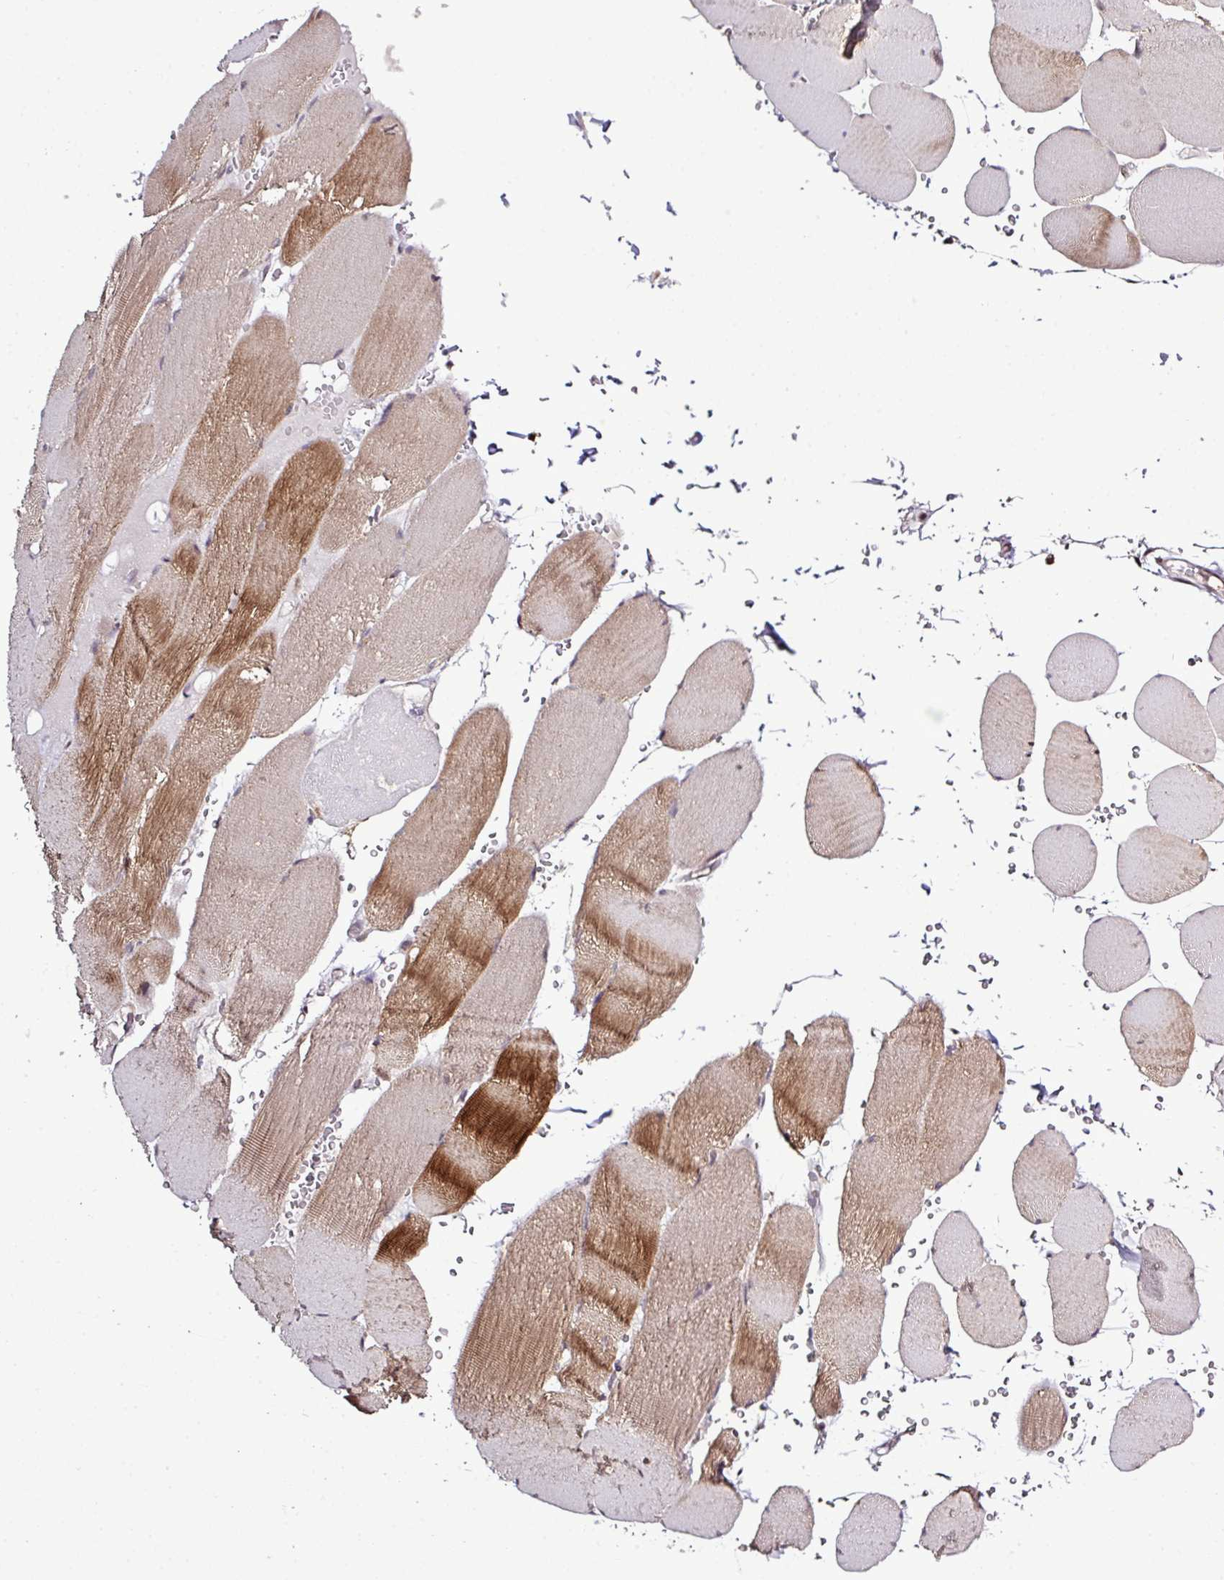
{"staining": {"intensity": "moderate", "quantity": "25%-75%", "location": "cytoplasmic/membranous"}, "tissue": "skeletal muscle", "cell_type": "Myocytes", "image_type": "normal", "snomed": [{"axis": "morphology", "description": "Normal tissue, NOS"}, {"axis": "topography", "description": "Skeletal muscle"}, {"axis": "topography", "description": "Head-Neck"}], "caption": "DAB immunohistochemical staining of benign skeletal muscle demonstrates moderate cytoplasmic/membranous protein expression in about 25%-75% of myocytes. The protein is stained brown, and the nuclei are stained in blue (DAB IHC with brightfield microscopy, high magnification).", "gene": "SMCO4", "patient": {"sex": "male", "age": 66}}